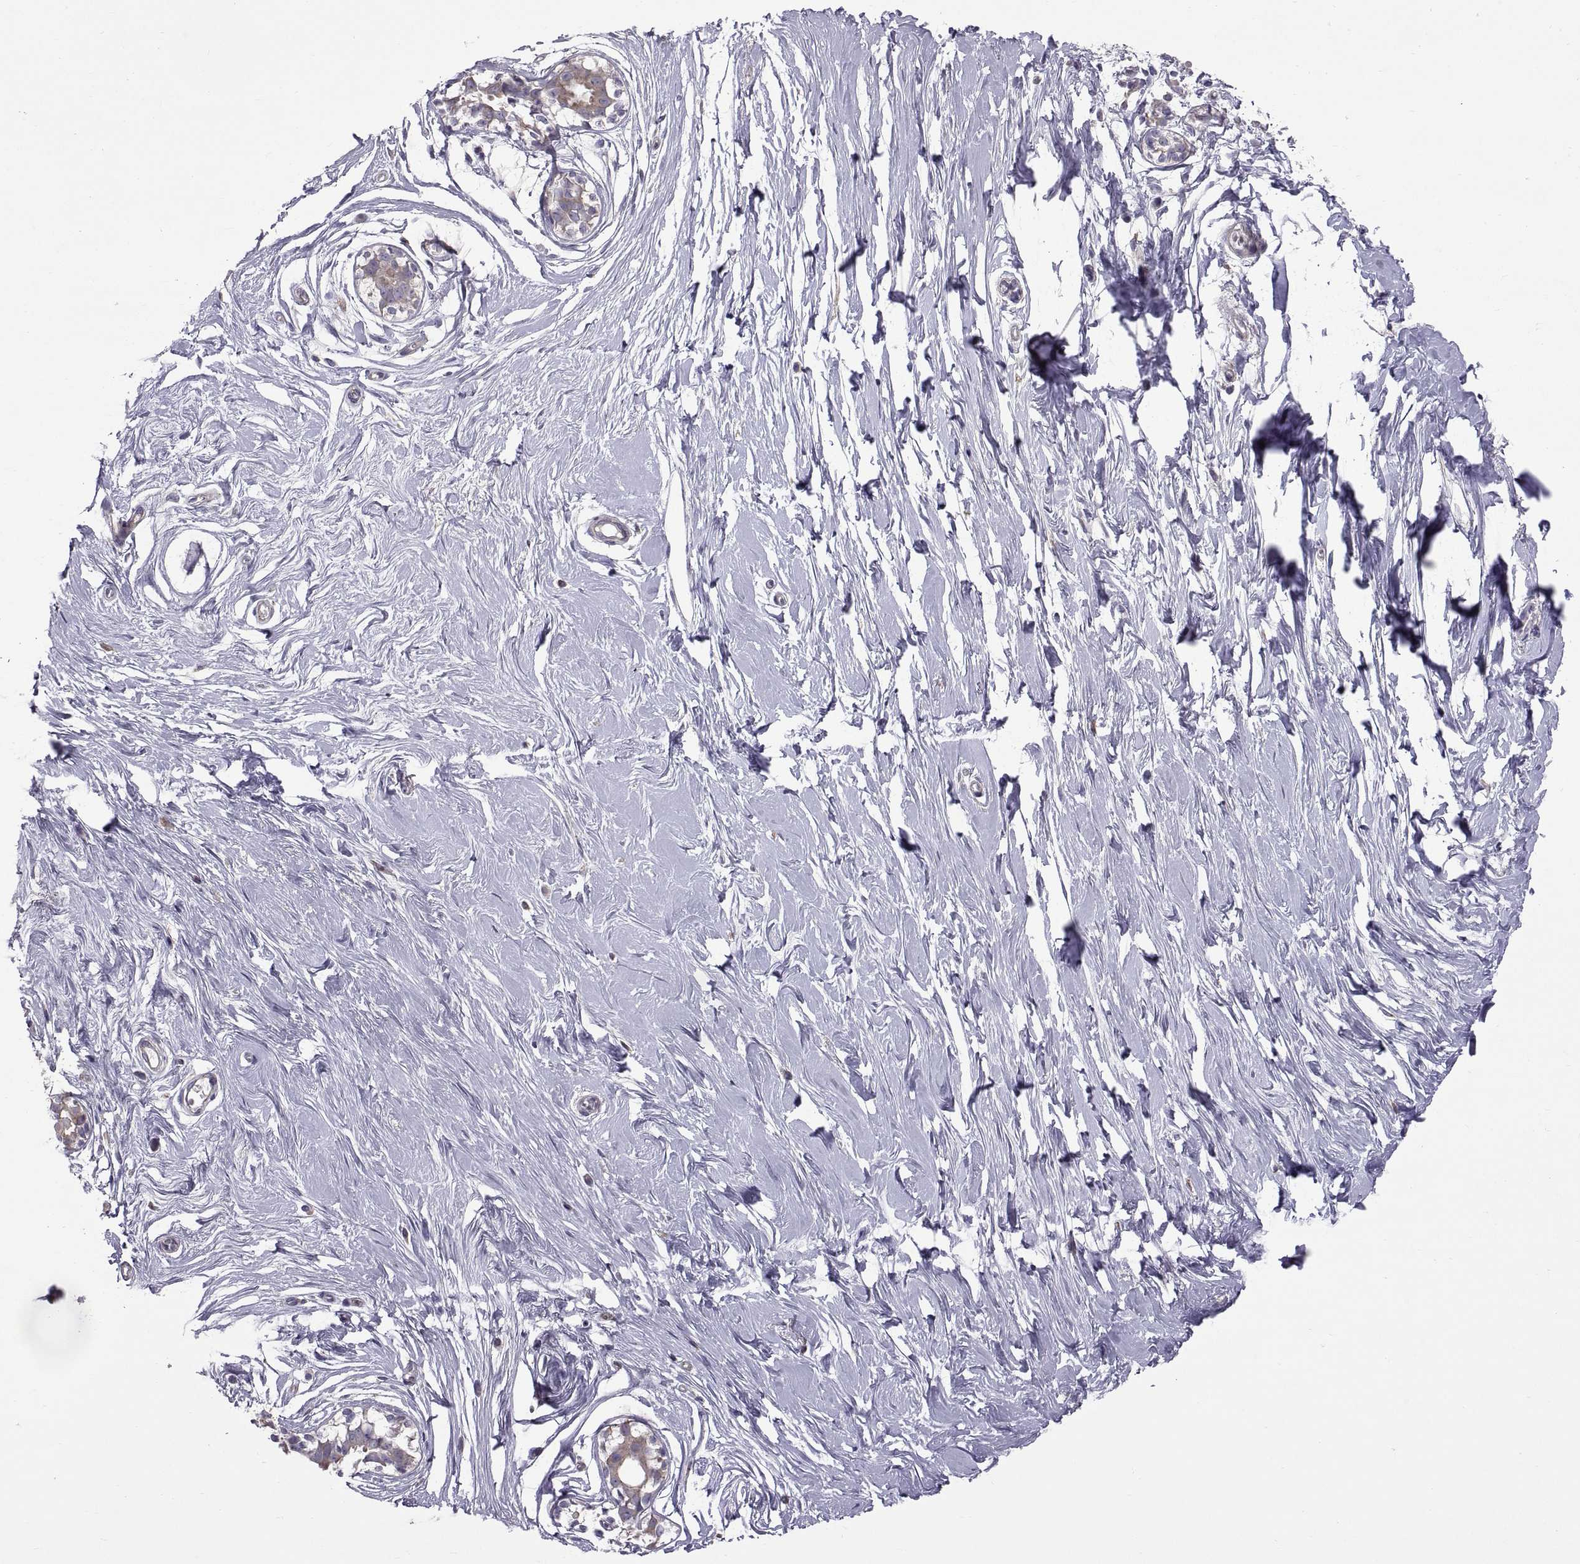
{"staining": {"intensity": "negative", "quantity": "none", "location": "none"}, "tissue": "breast", "cell_type": "Adipocytes", "image_type": "normal", "snomed": [{"axis": "morphology", "description": "Normal tissue, NOS"}, {"axis": "topography", "description": "Breast"}], "caption": "IHC micrograph of unremarkable human breast stained for a protein (brown), which displays no expression in adipocytes.", "gene": "ARSL", "patient": {"sex": "female", "age": 49}}